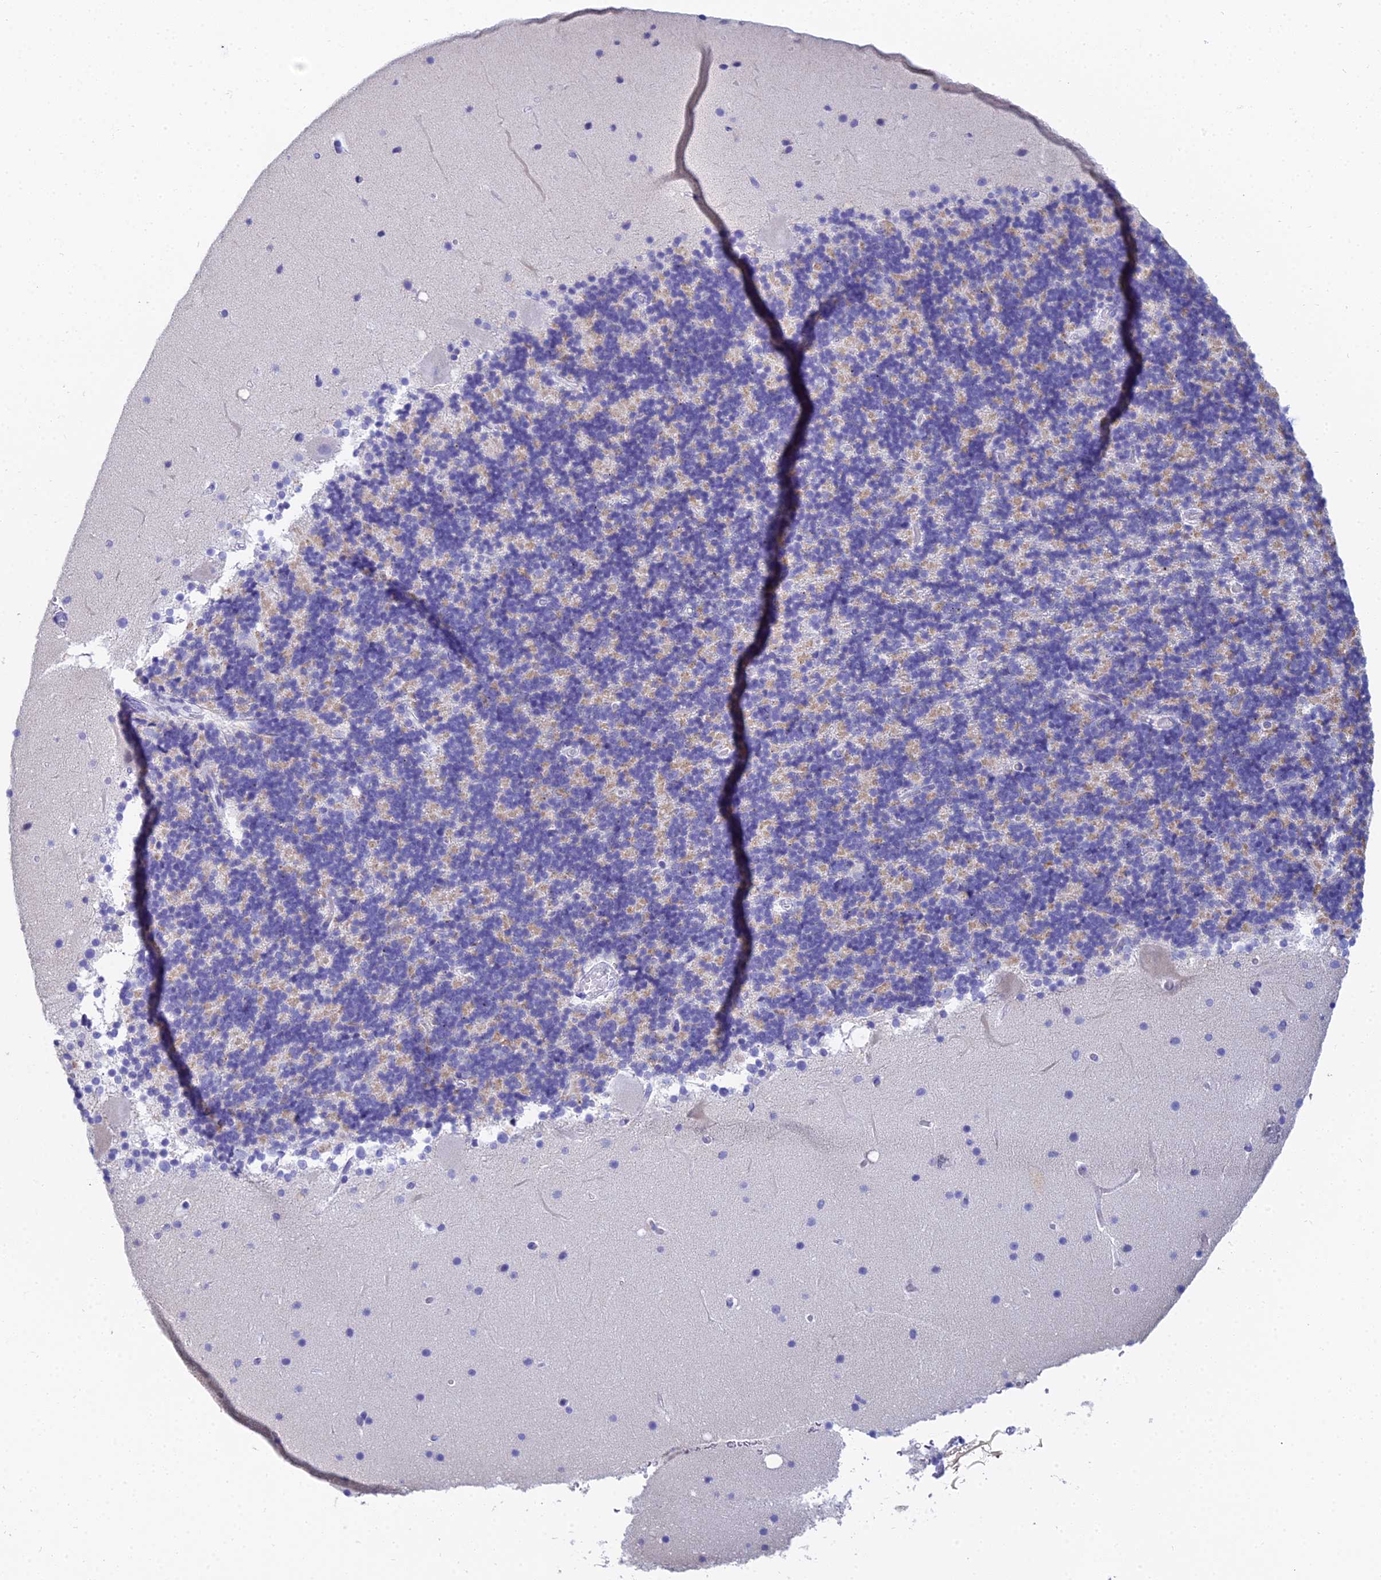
{"staining": {"intensity": "negative", "quantity": "none", "location": "none"}, "tissue": "cerebellum", "cell_type": "Cells in granular layer", "image_type": "normal", "snomed": [{"axis": "morphology", "description": "Normal tissue, NOS"}, {"axis": "topography", "description": "Cerebellum"}], "caption": "Immunohistochemistry micrograph of unremarkable human cerebellum stained for a protein (brown), which demonstrates no expression in cells in granular layer. Brightfield microscopy of IHC stained with DAB (3,3'-diaminobenzidine) (brown) and hematoxylin (blue), captured at high magnification.", "gene": "MCM2", "patient": {"sex": "male", "age": 57}}